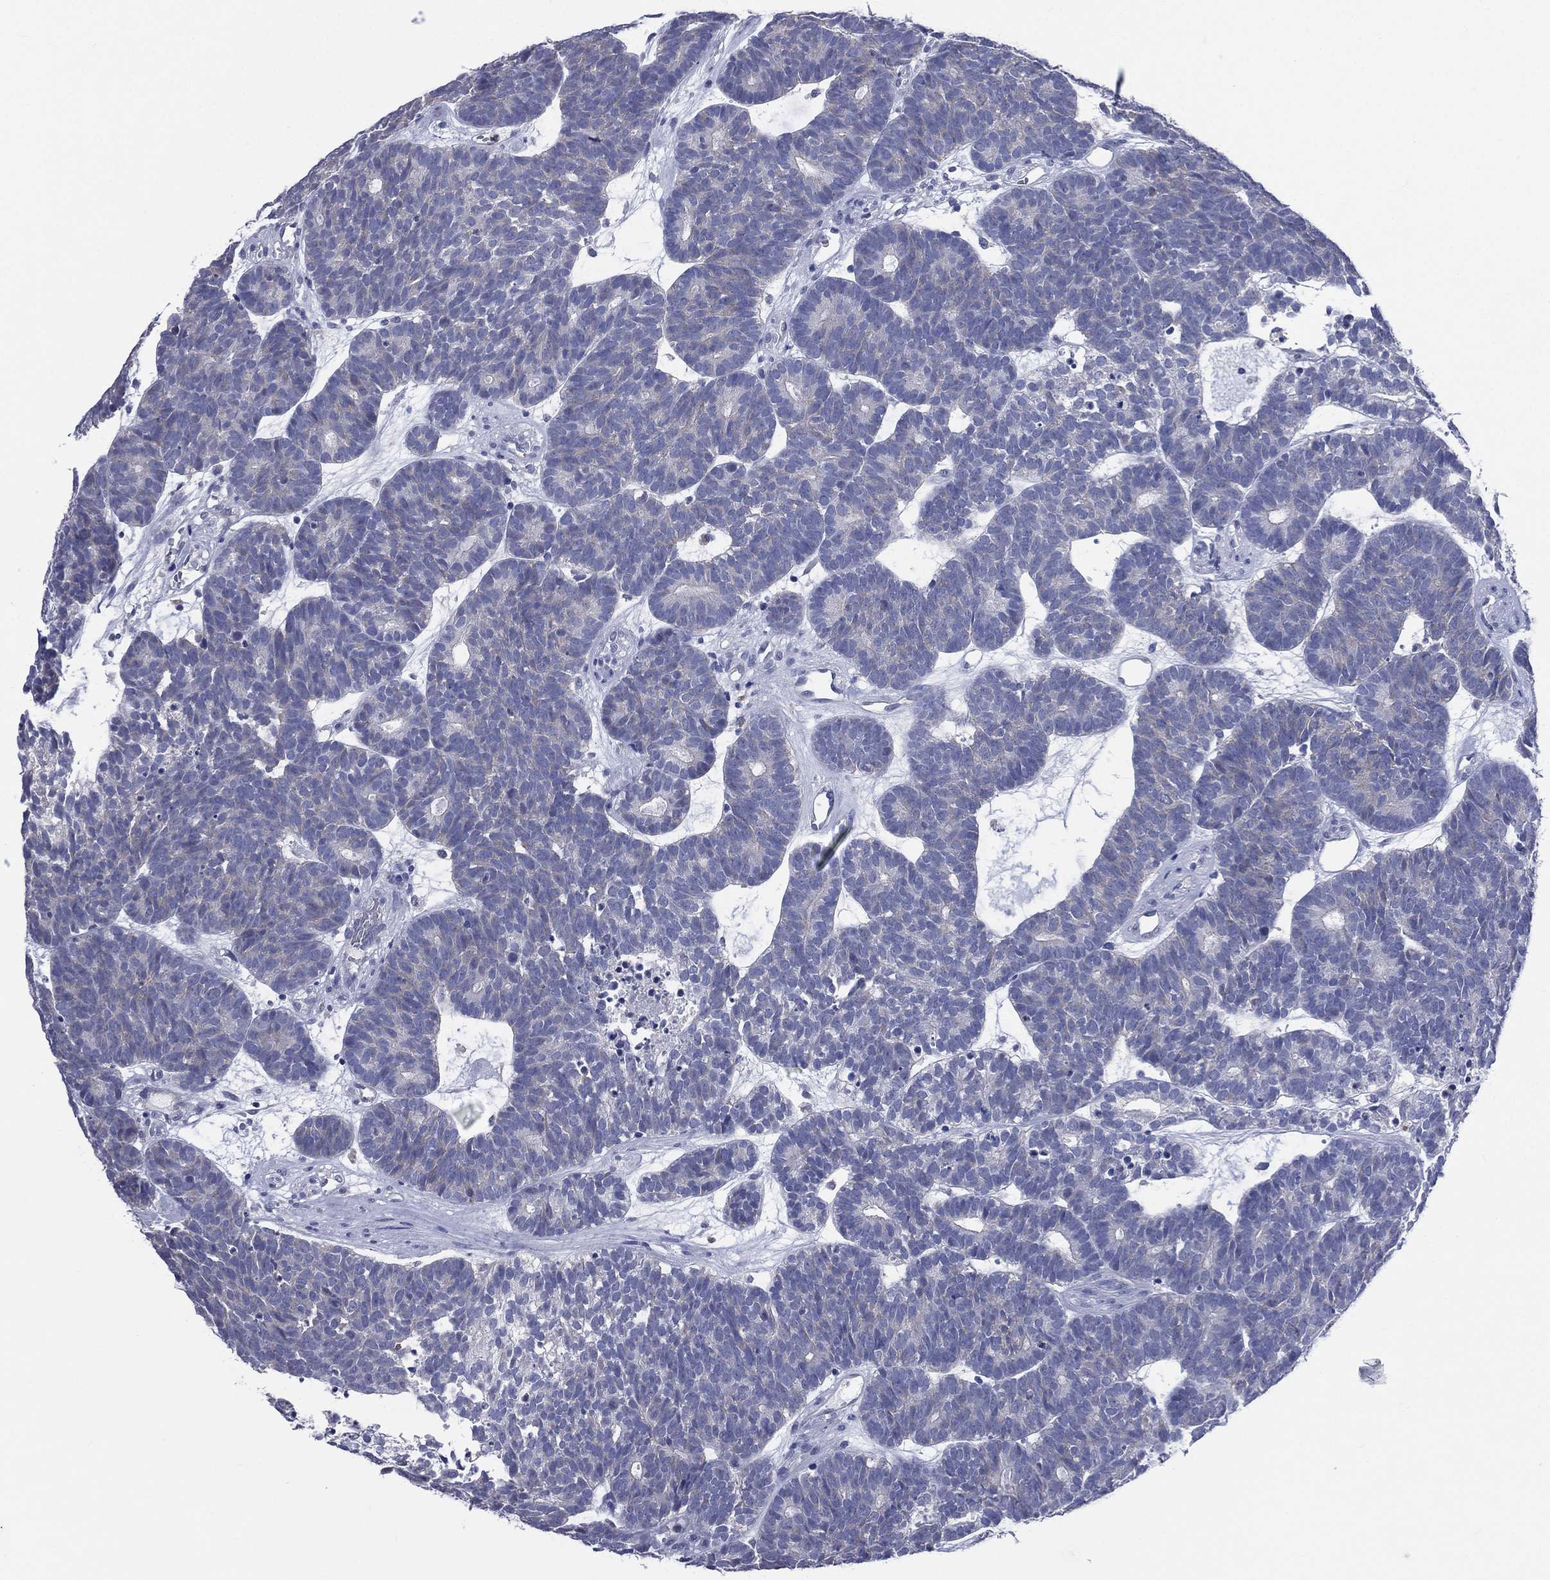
{"staining": {"intensity": "negative", "quantity": "none", "location": "none"}, "tissue": "head and neck cancer", "cell_type": "Tumor cells", "image_type": "cancer", "snomed": [{"axis": "morphology", "description": "Adenocarcinoma, NOS"}, {"axis": "topography", "description": "Head-Neck"}], "caption": "The photomicrograph exhibits no significant staining in tumor cells of head and neck adenocarcinoma.", "gene": "AKAP3", "patient": {"sex": "female", "age": 81}}